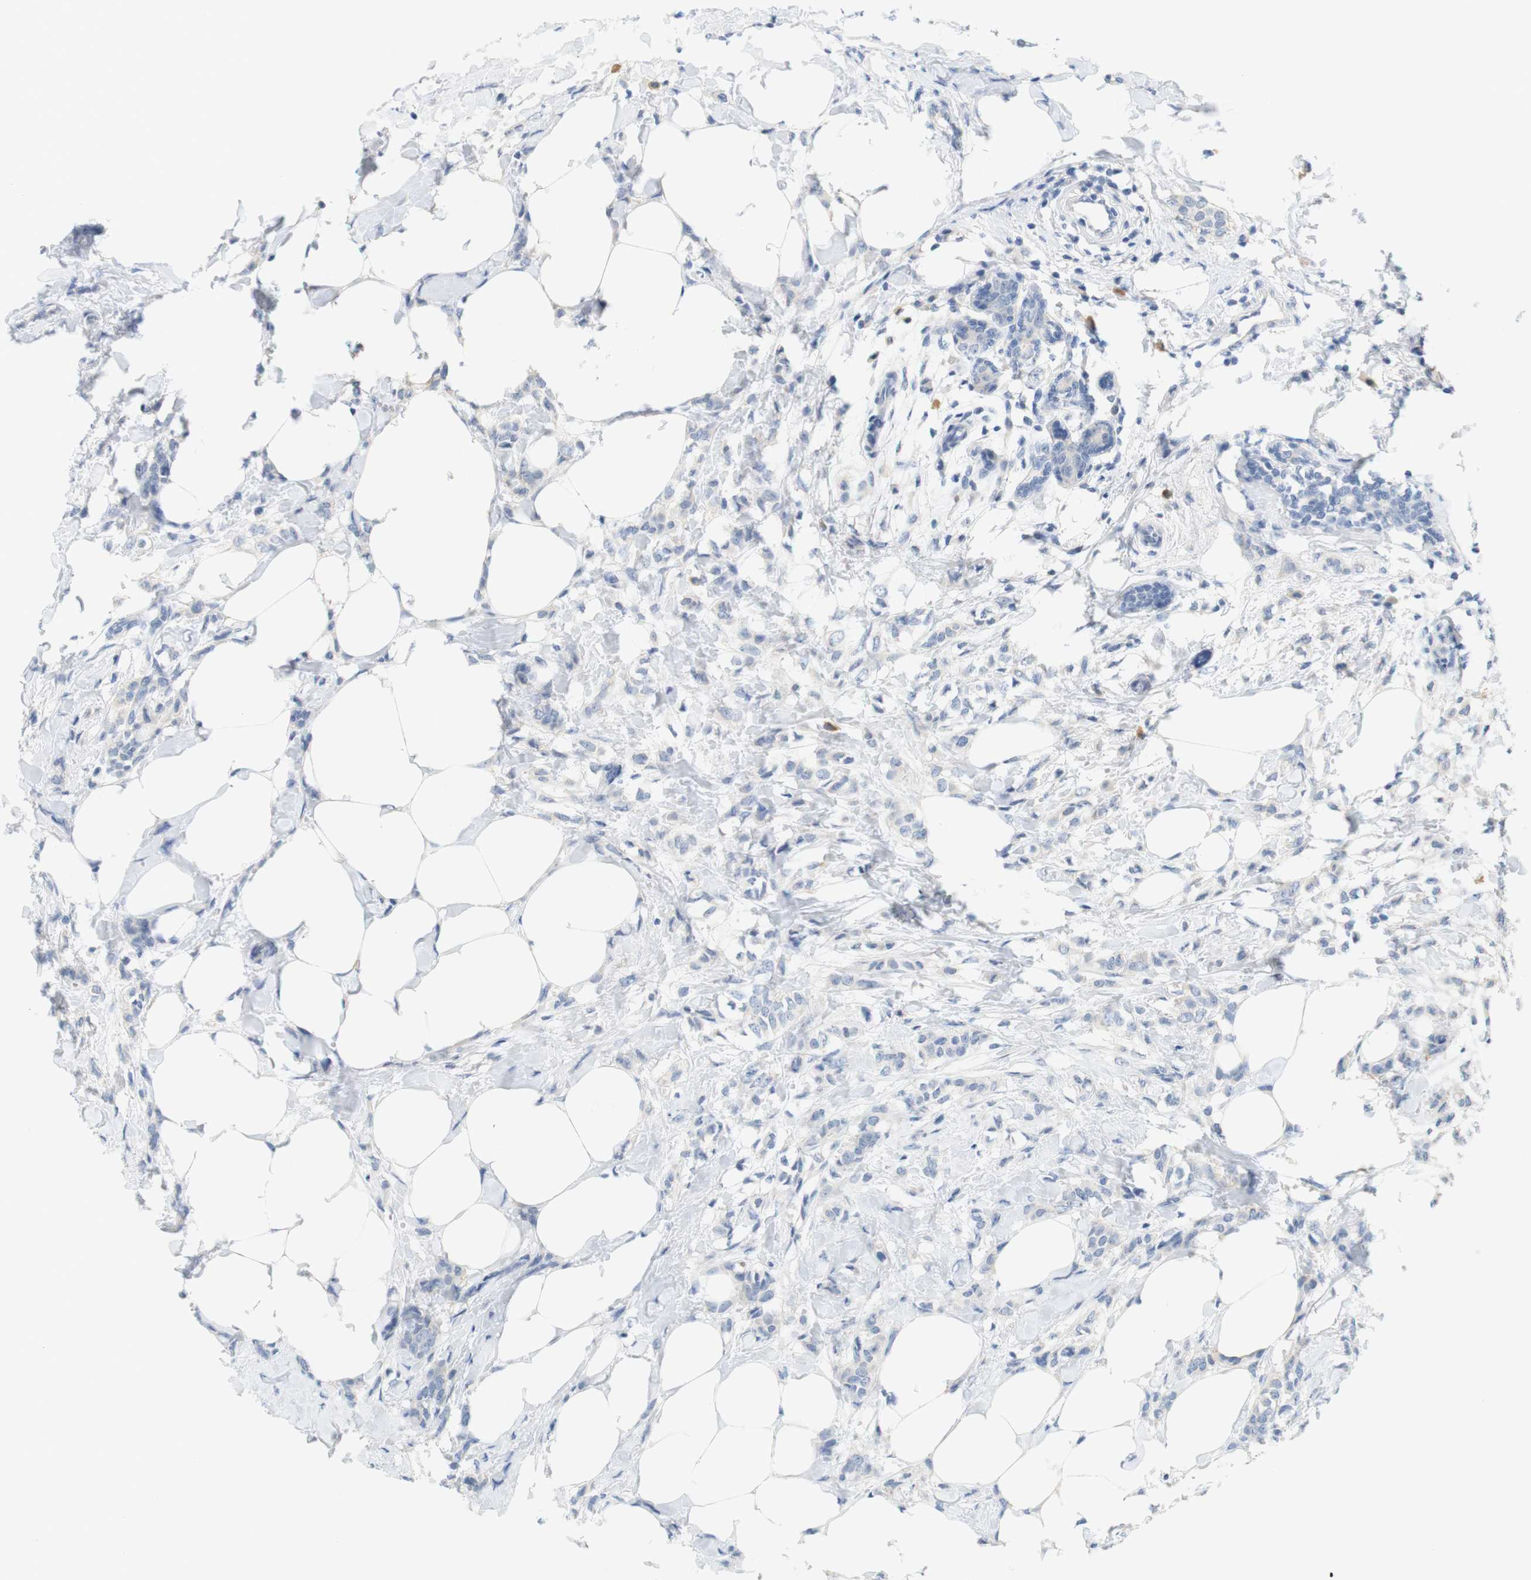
{"staining": {"intensity": "negative", "quantity": "none", "location": "none"}, "tissue": "breast cancer", "cell_type": "Tumor cells", "image_type": "cancer", "snomed": [{"axis": "morphology", "description": "Lobular carcinoma, in situ"}, {"axis": "morphology", "description": "Lobular carcinoma"}, {"axis": "topography", "description": "Breast"}], "caption": "Lobular carcinoma in situ (breast) was stained to show a protein in brown. There is no significant staining in tumor cells.", "gene": "LRRK2", "patient": {"sex": "female", "age": 41}}